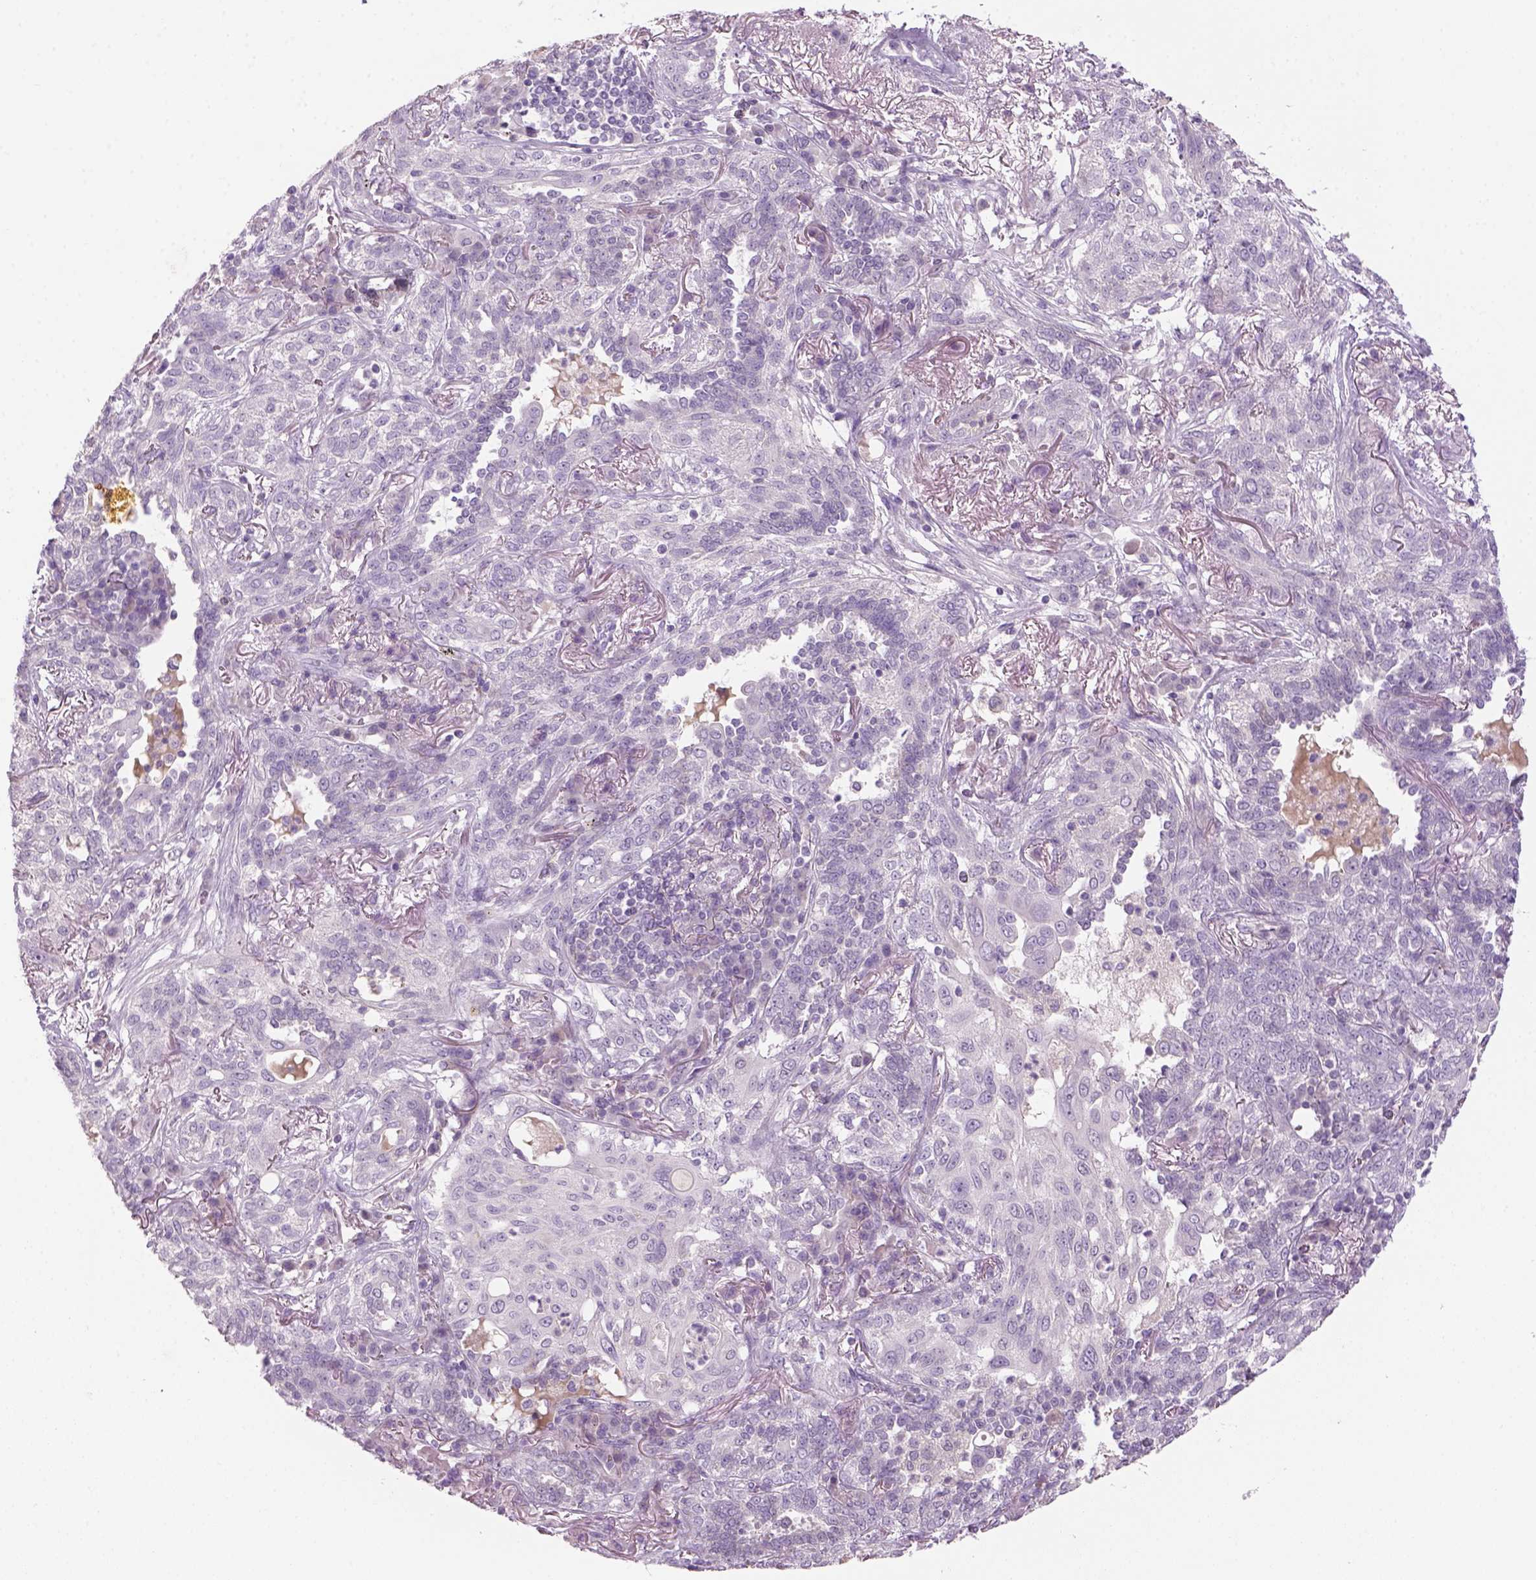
{"staining": {"intensity": "negative", "quantity": "none", "location": "none"}, "tissue": "lung cancer", "cell_type": "Tumor cells", "image_type": "cancer", "snomed": [{"axis": "morphology", "description": "Squamous cell carcinoma, NOS"}, {"axis": "topography", "description": "Lung"}], "caption": "The micrograph reveals no staining of tumor cells in squamous cell carcinoma (lung).", "gene": "GFI1B", "patient": {"sex": "female", "age": 70}}